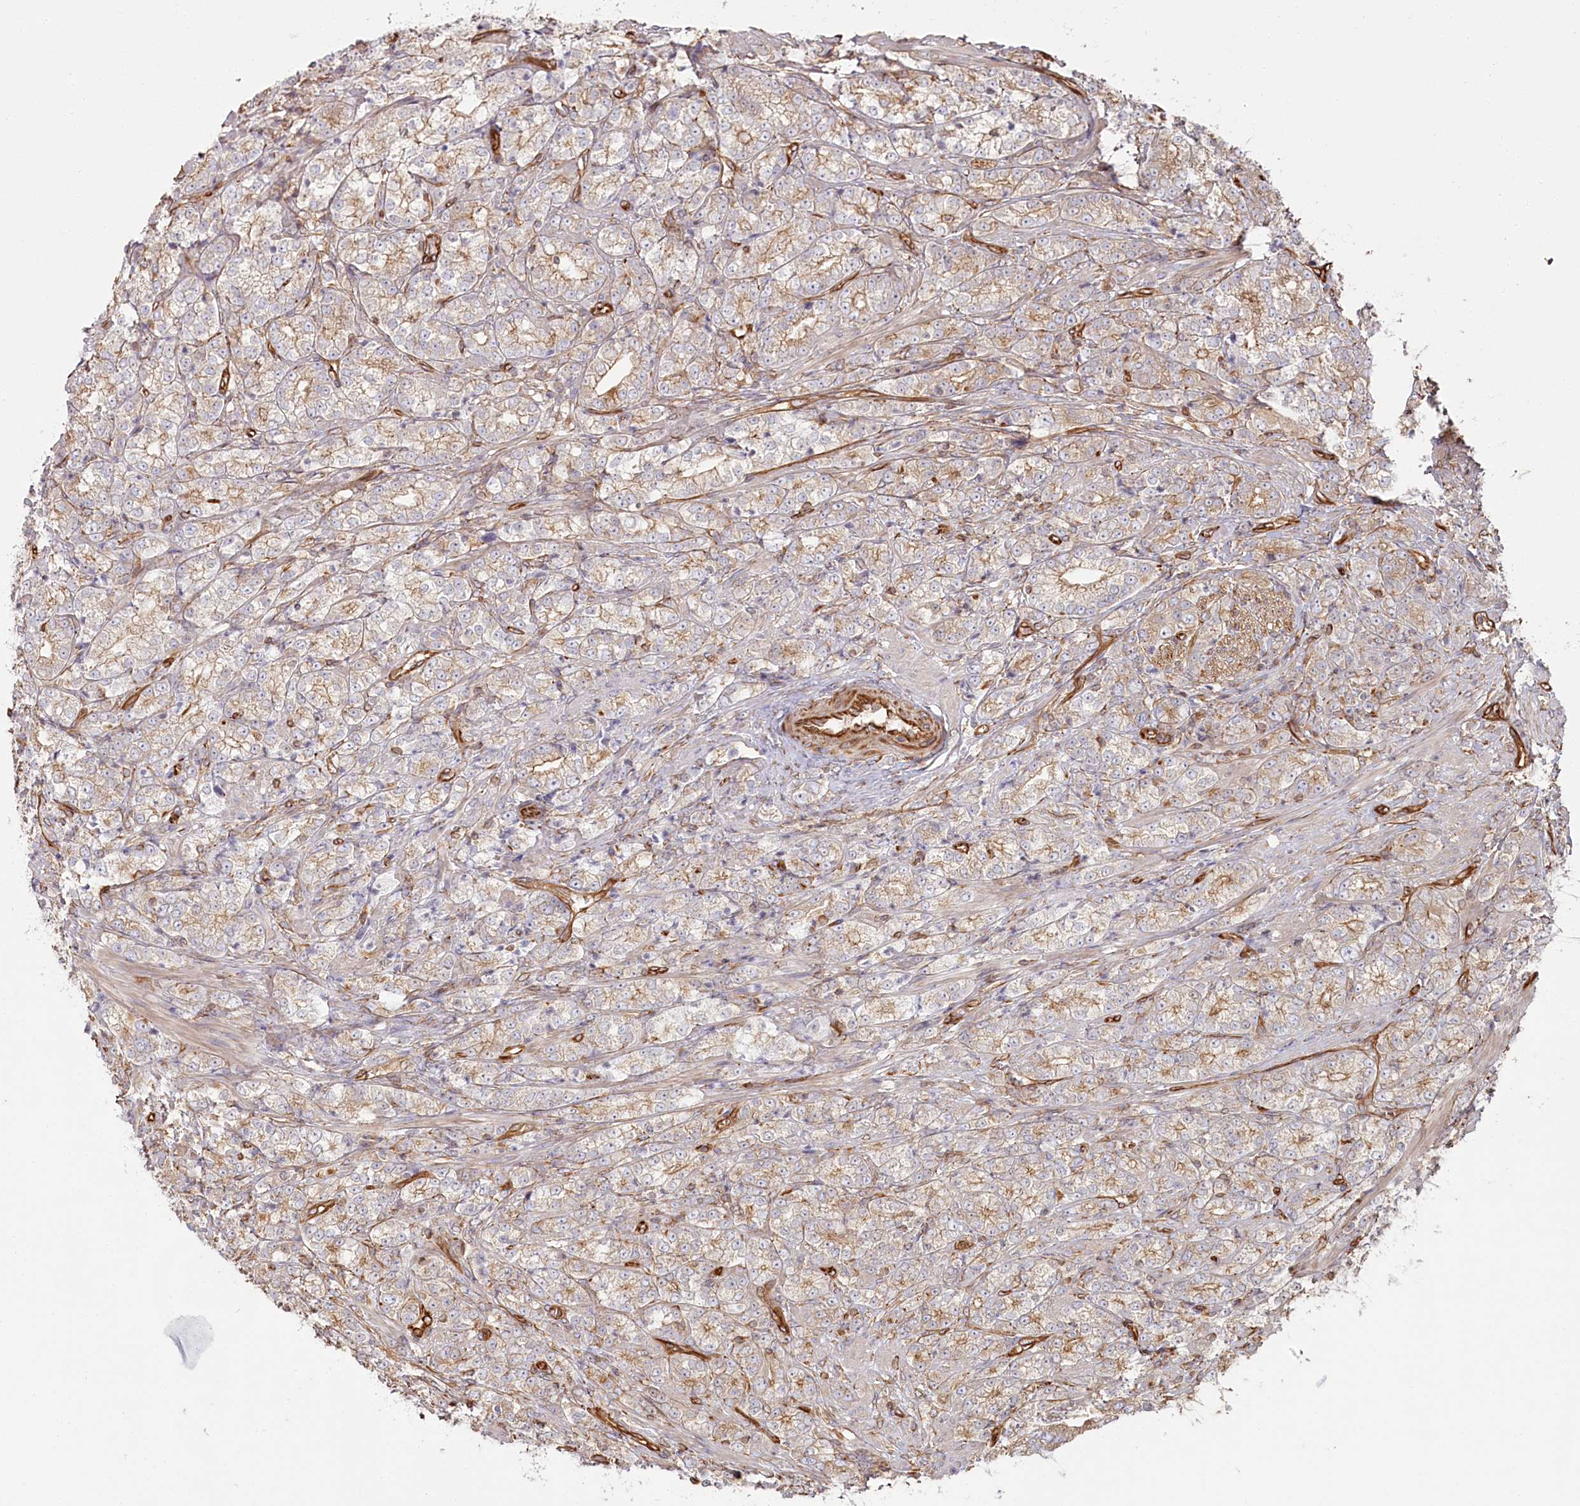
{"staining": {"intensity": "weak", "quantity": "25%-75%", "location": "cytoplasmic/membranous"}, "tissue": "prostate cancer", "cell_type": "Tumor cells", "image_type": "cancer", "snomed": [{"axis": "morphology", "description": "Adenocarcinoma, High grade"}, {"axis": "topography", "description": "Prostate"}], "caption": "A histopathology image showing weak cytoplasmic/membranous staining in about 25%-75% of tumor cells in prostate cancer (adenocarcinoma (high-grade)), as visualized by brown immunohistochemical staining.", "gene": "TTC1", "patient": {"sex": "male", "age": 69}}